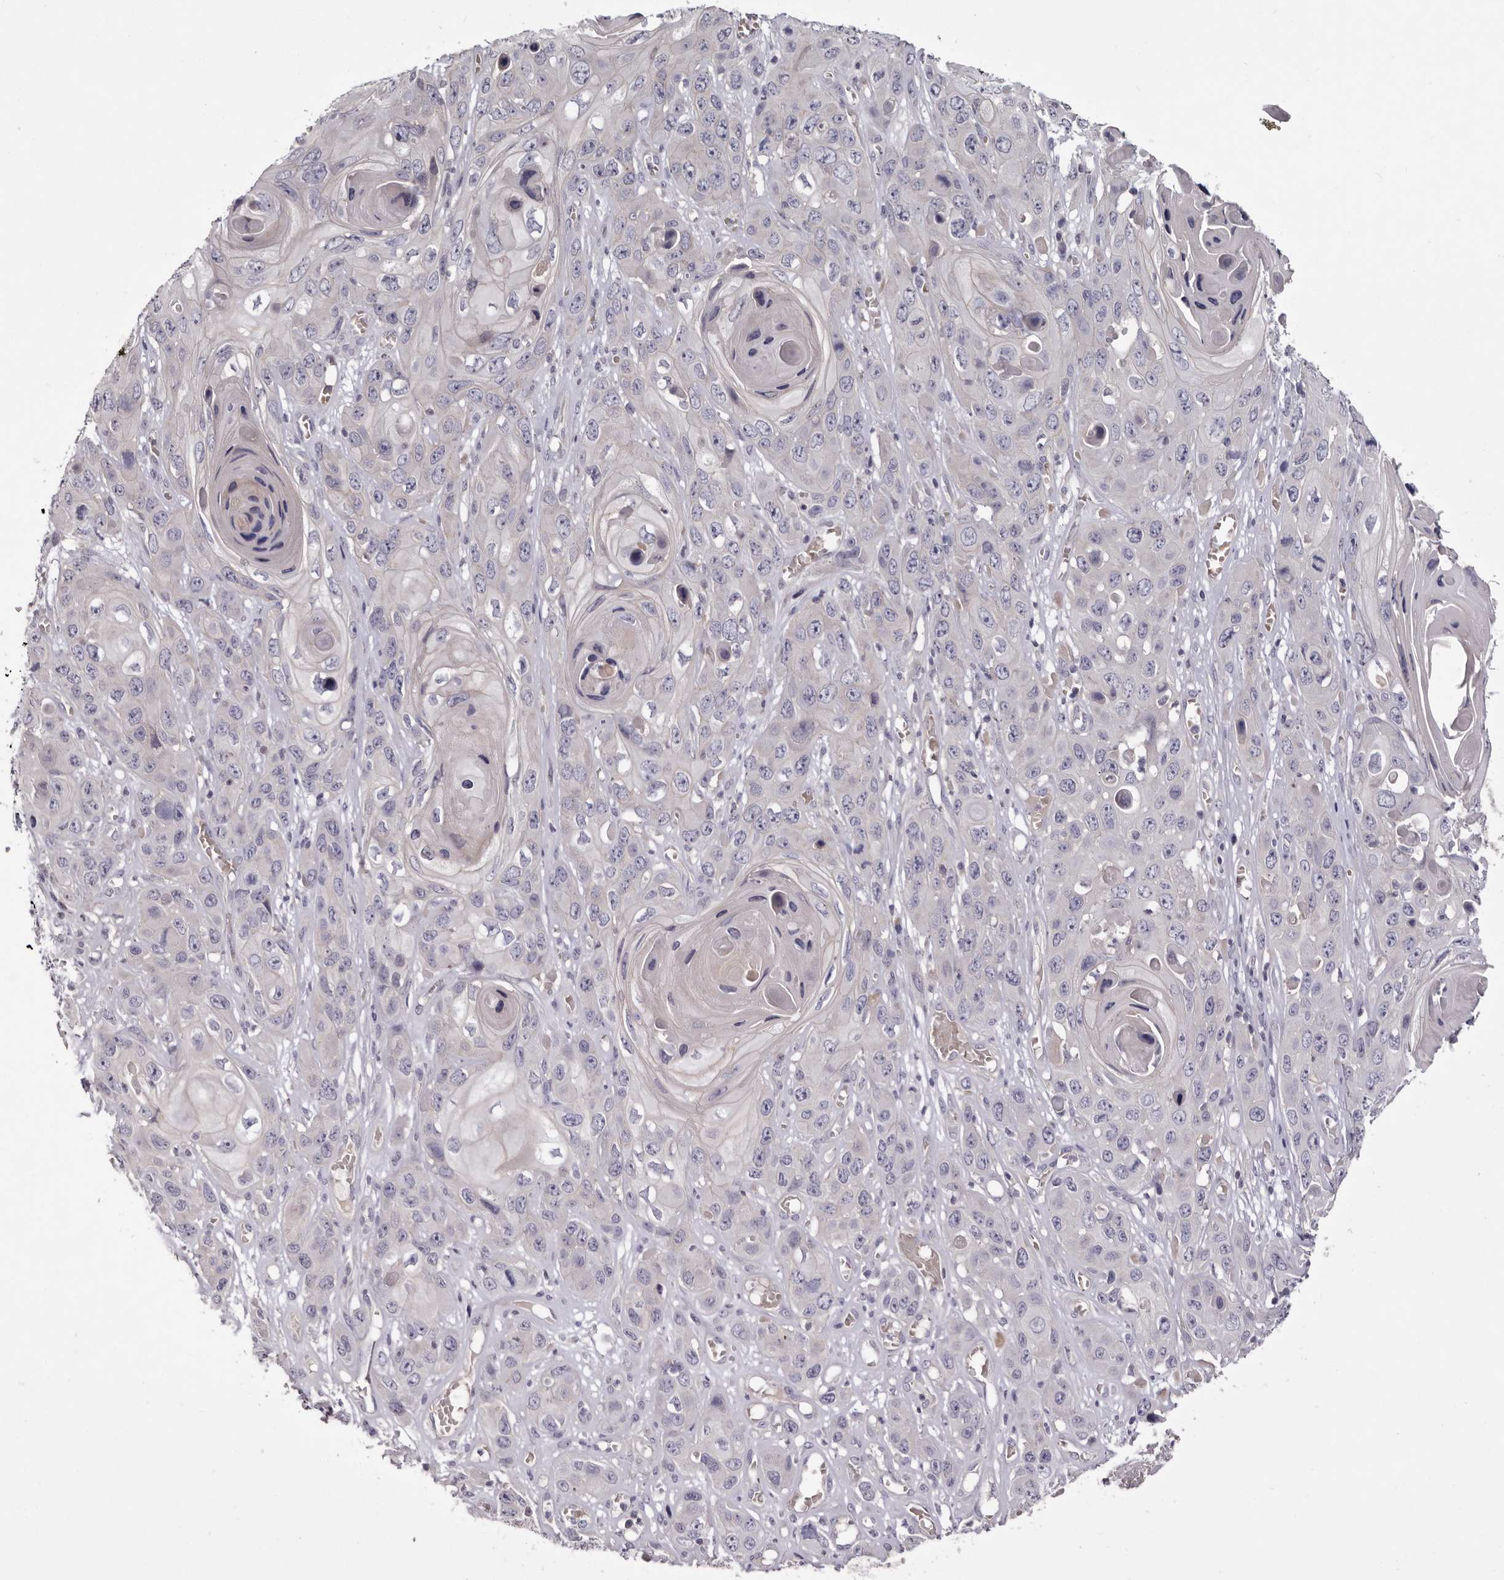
{"staining": {"intensity": "negative", "quantity": "none", "location": "none"}, "tissue": "skin cancer", "cell_type": "Tumor cells", "image_type": "cancer", "snomed": [{"axis": "morphology", "description": "Squamous cell carcinoma, NOS"}, {"axis": "topography", "description": "Skin"}], "caption": "Immunohistochemistry (IHC) of skin squamous cell carcinoma displays no positivity in tumor cells.", "gene": "S1PR5", "patient": {"sex": "male", "age": 55}}